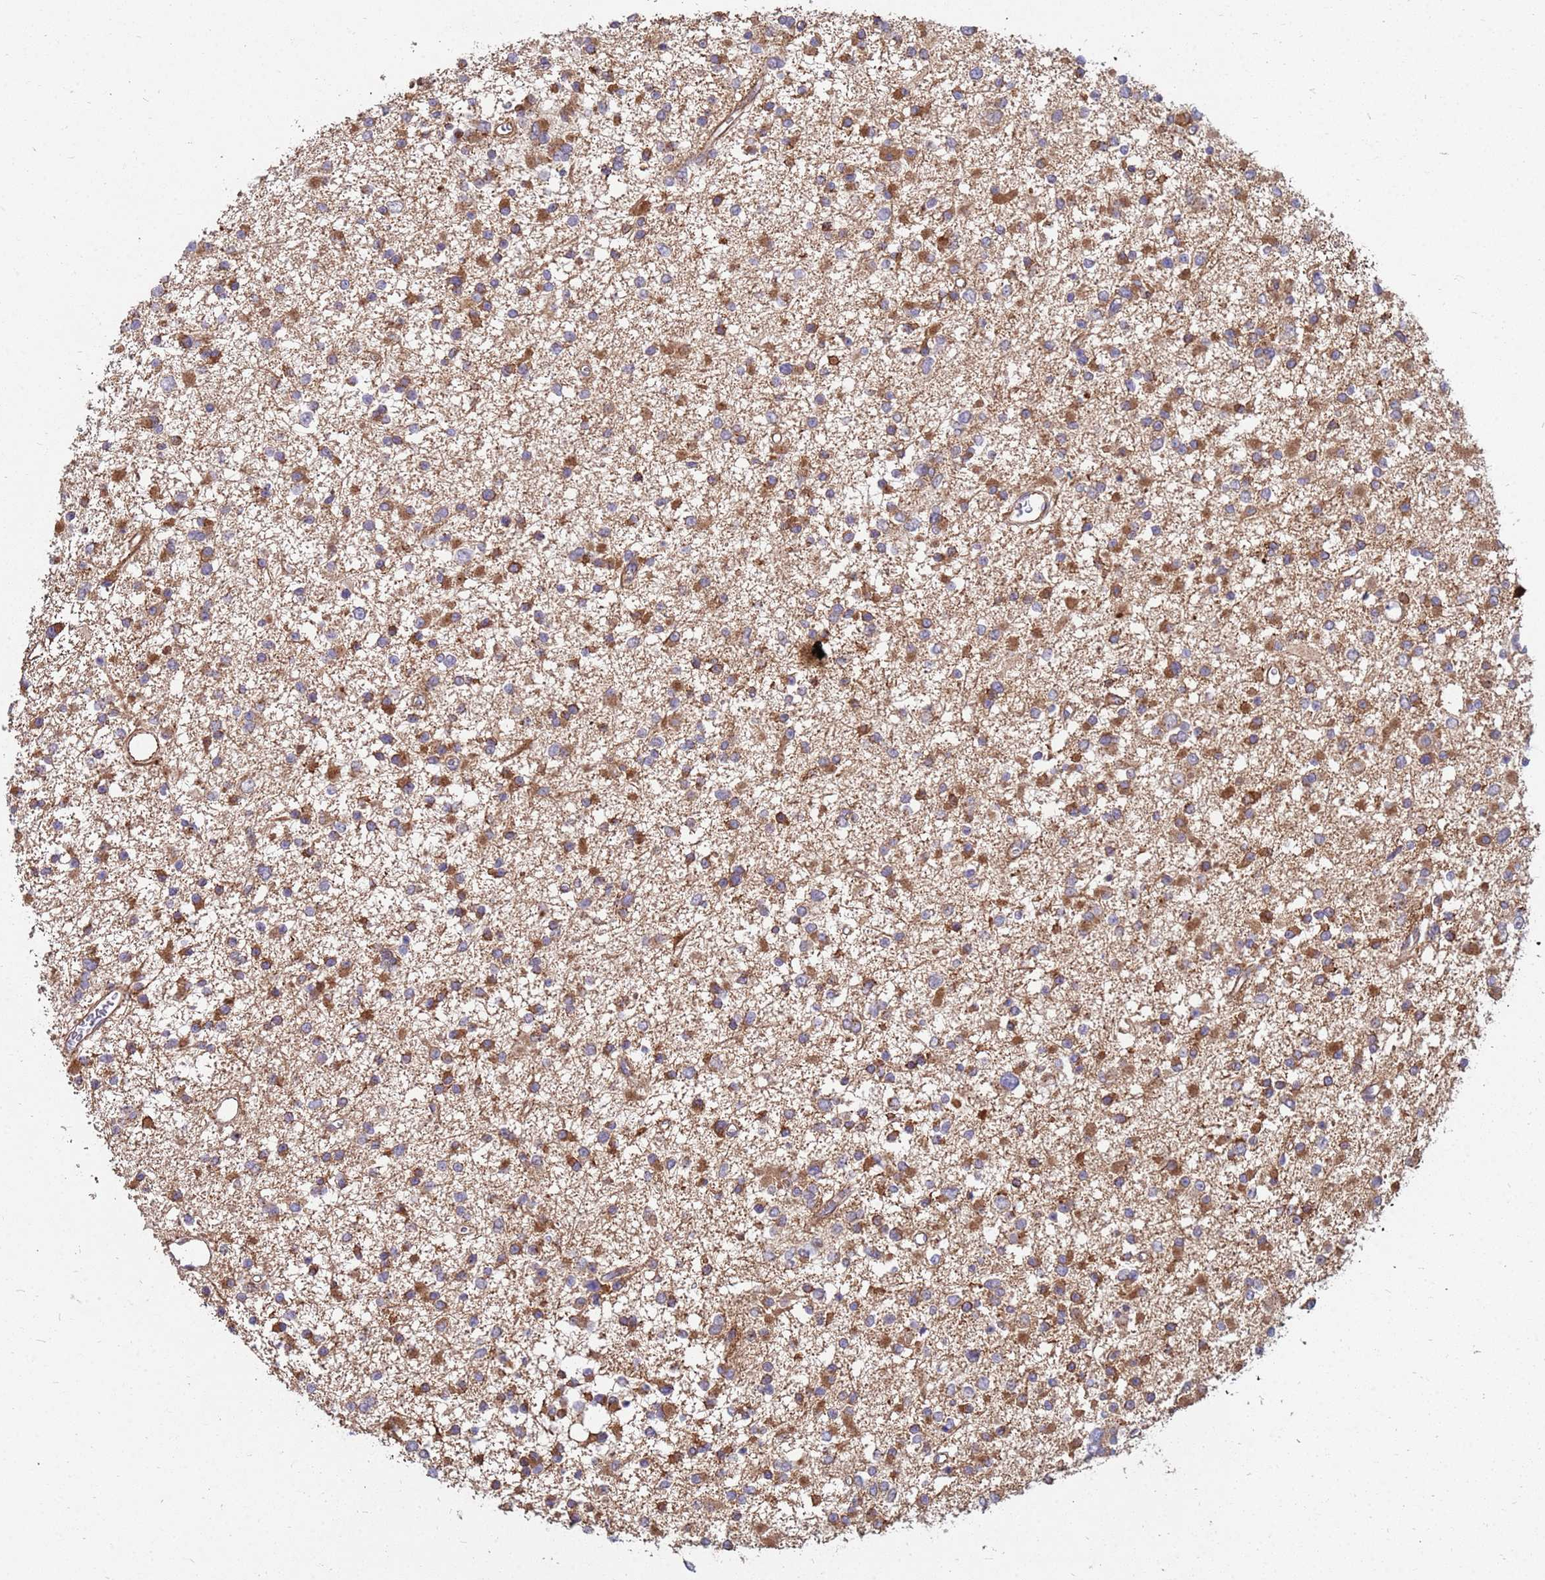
{"staining": {"intensity": "moderate", "quantity": ">75%", "location": "cytoplasmic/membranous"}, "tissue": "glioma", "cell_type": "Tumor cells", "image_type": "cancer", "snomed": [{"axis": "morphology", "description": "Glioma, malignant, Low grade"}, {"axis": "topography", "description": "Brain"}], "caption": "A photomicrograph of human low-grade glioma (malignant) stained for a protein shows moderate cytoplasmic/membranous brown staining in tumor cells. (Stains: DAB (3,3'-diaminobenzidine) in brown, nuclei in blue, Microscopy: brightfield microscopy at high magnification).", "gene": "CDC34", "patient": {"sex": "female", "age": 22}}